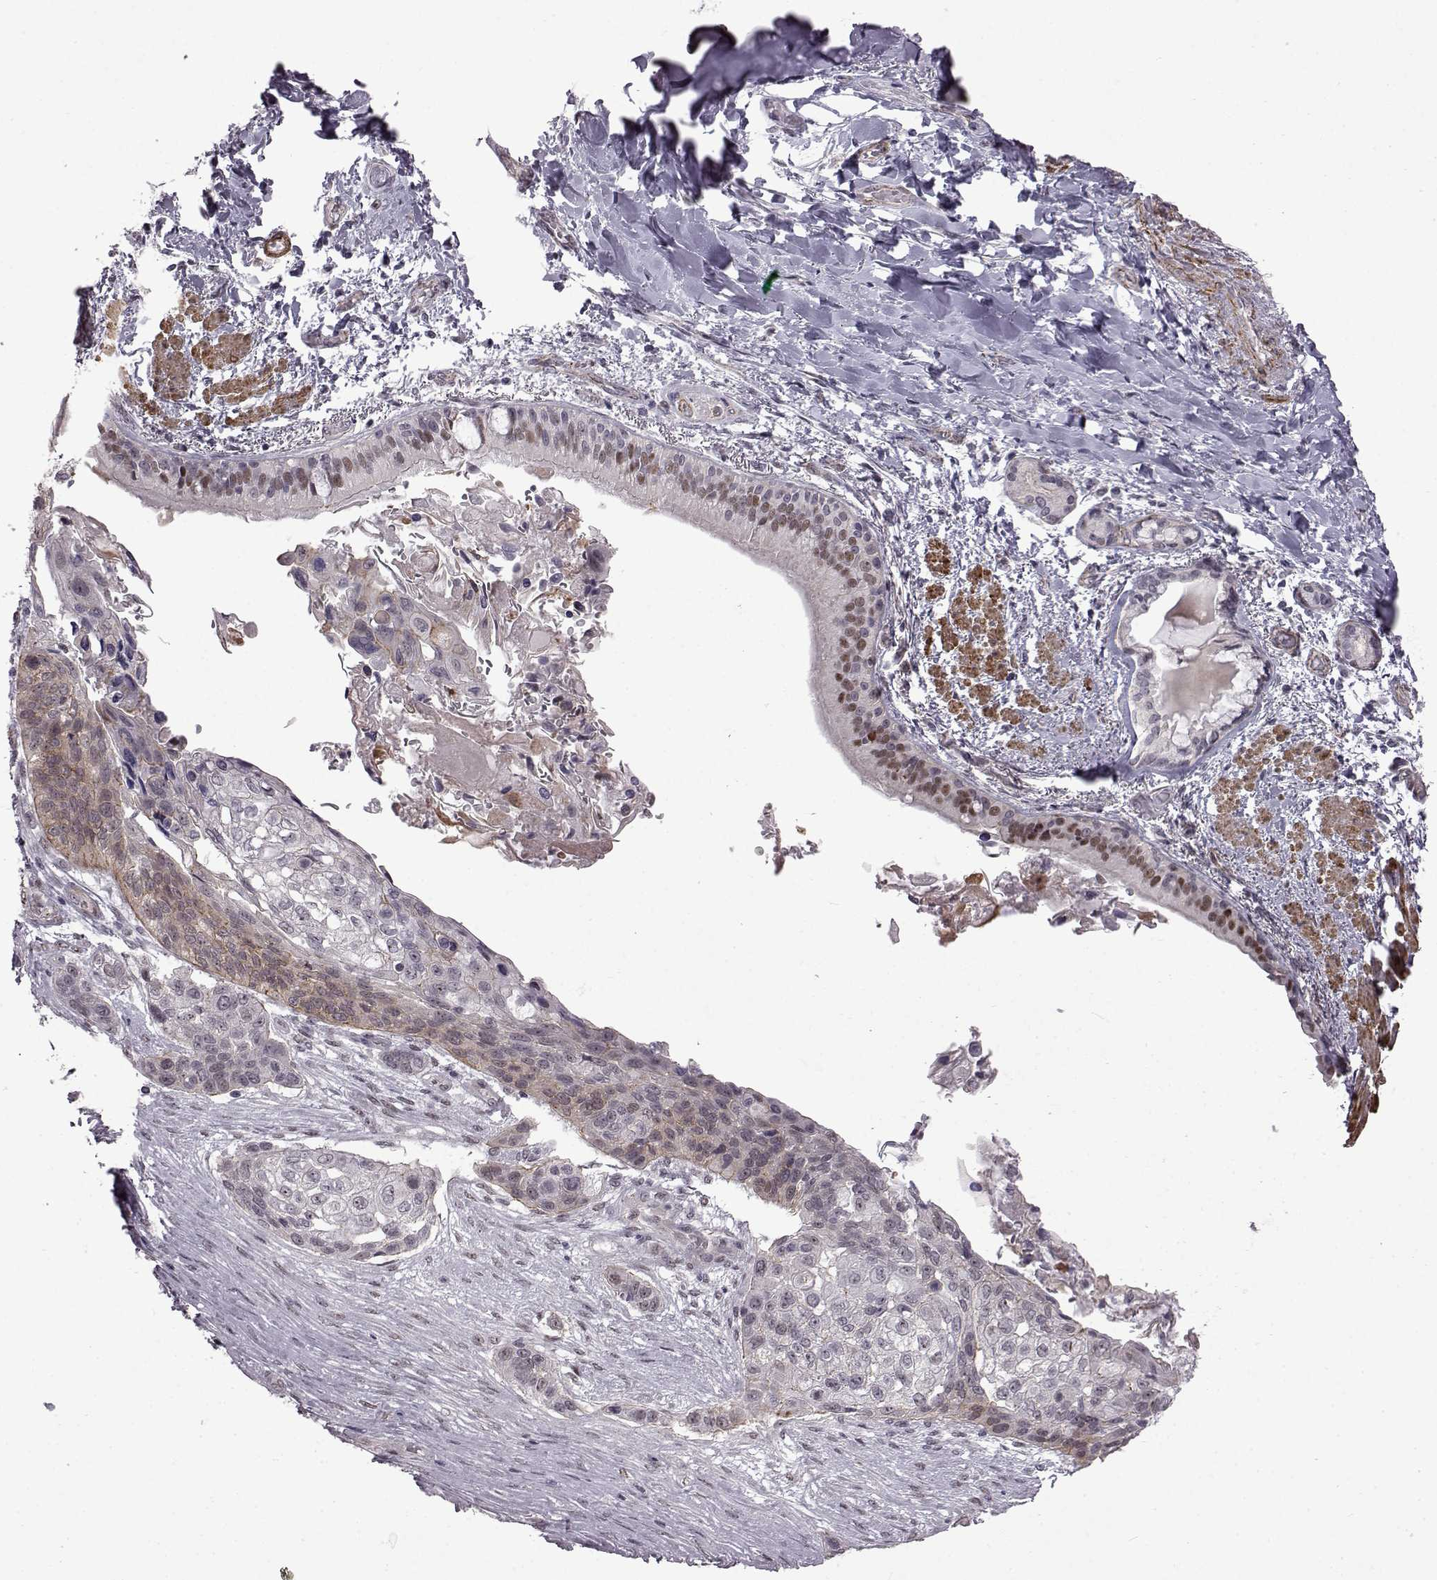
{"staining": {"intensity": "weak", "quantity": "<25%", "location": "cytoplasmic/membranous"}, "tissue": "lung cancer", "cell_type": "Tumor cells", "image_type": "cancer", "snomed": [{"axis": "morphology", "description": "Squamous cell carcinoma, NOS"}, {"axis": "topography", "description": "Lung"}], "caption": "Image shows no protein expression in tumor cells of lung cancer tissue.", "gene": "SYNPO2", "patient": {"sex": "male", "age": 69}}